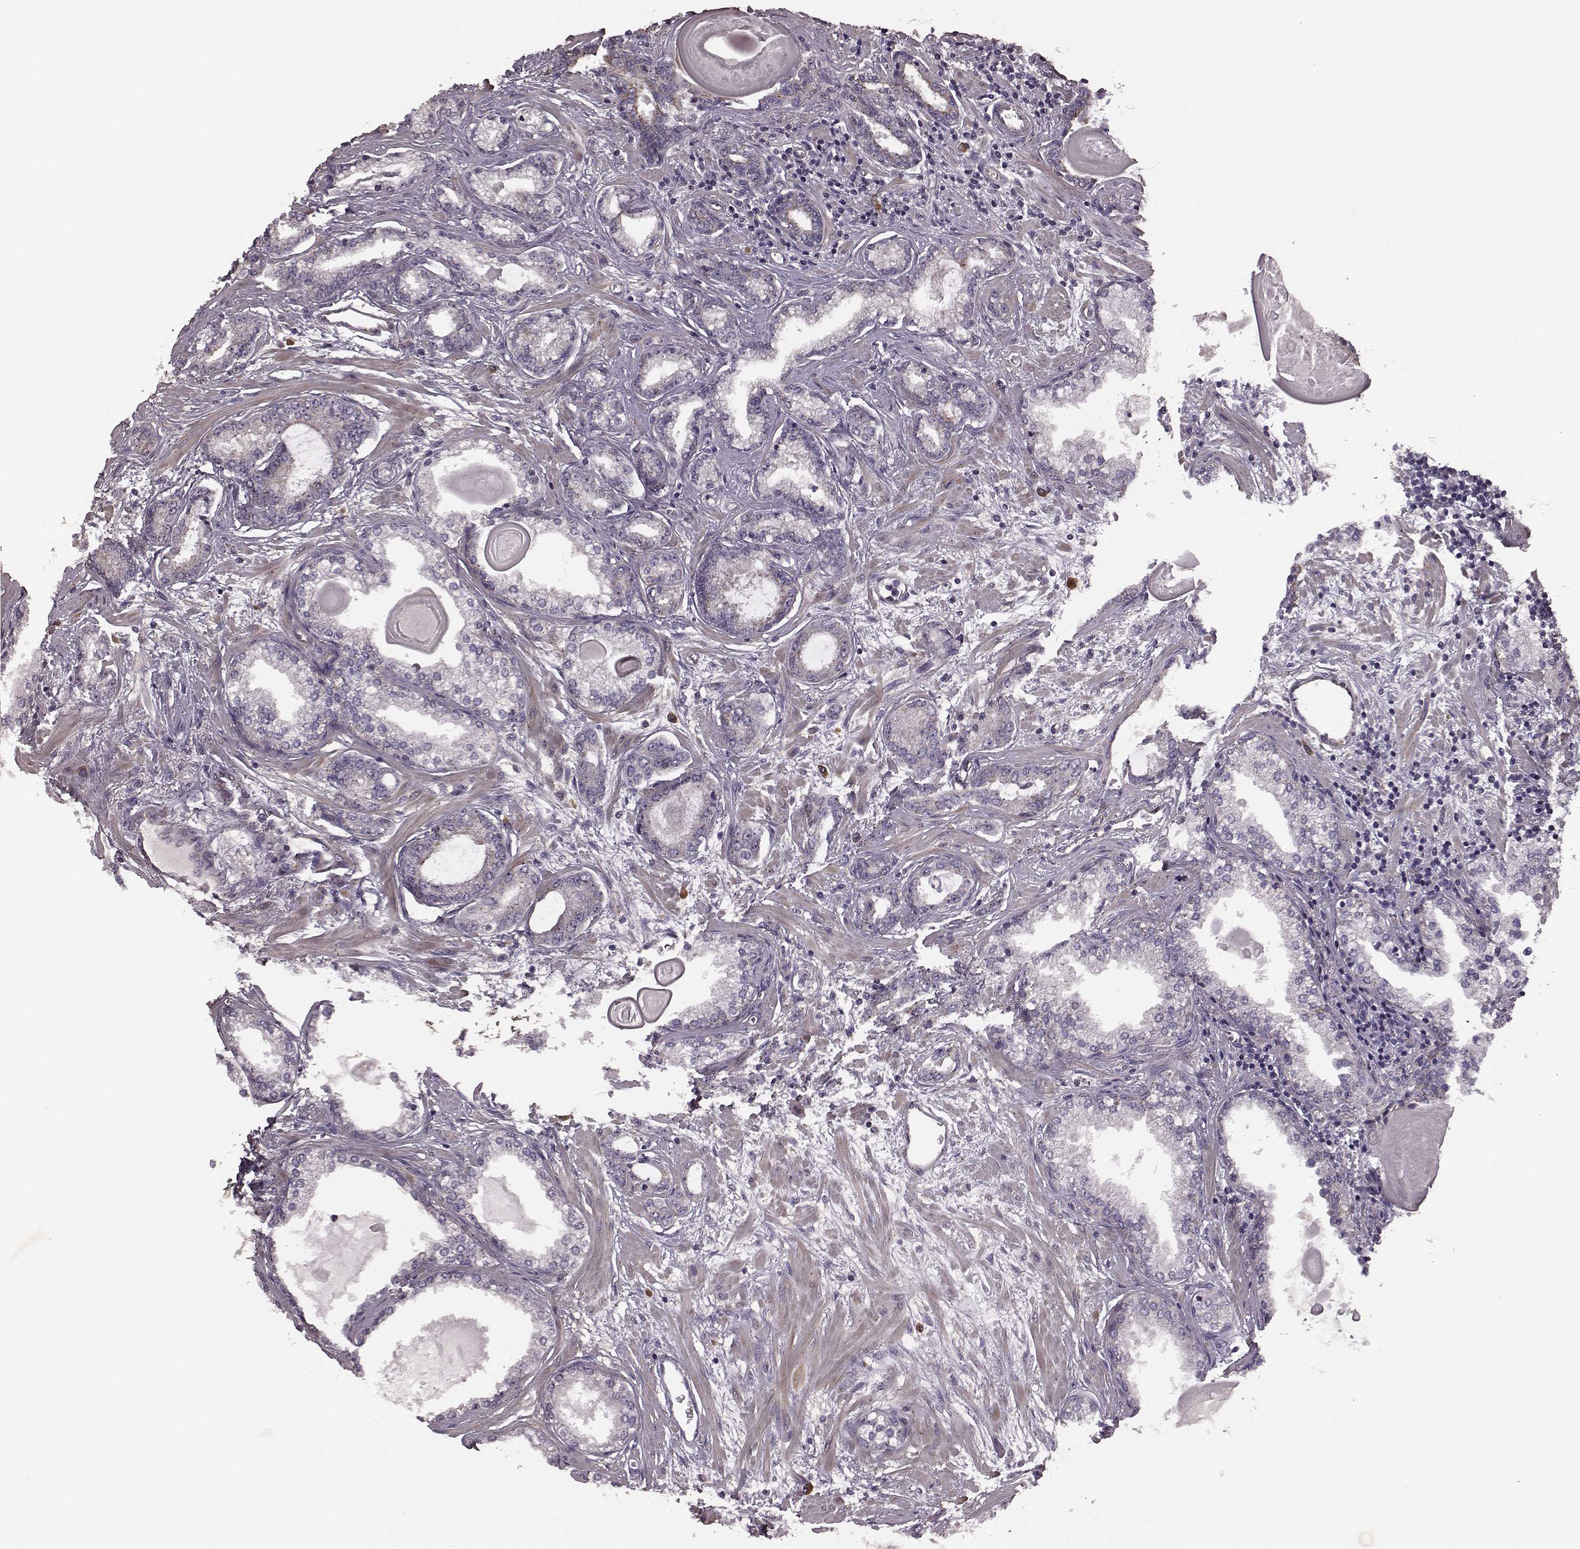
{"staining": {"intensity": "negative", "quantity": "none", "location": "none"}, "tissue": "prostate cancer", "cell_type": "Tumor cells", "image_type": "cancer", "snomed": [{"axis": "morphology", "description": "Normal tissue, NOS"}, {"axis": "morphology", "description": "Adenocarcinoma, High grade"}, {"axis": "topography", "description": "Prostate"}], "caption": "This image is of prostate cancer (high-grade adenocarcinoma) stained with IHC to label a protein in brown with the nuclei are counter-stained blue. There is no staining in tumor cells.", "gene": "NTF3", "patient": {"sex": "male", "age": 83}}